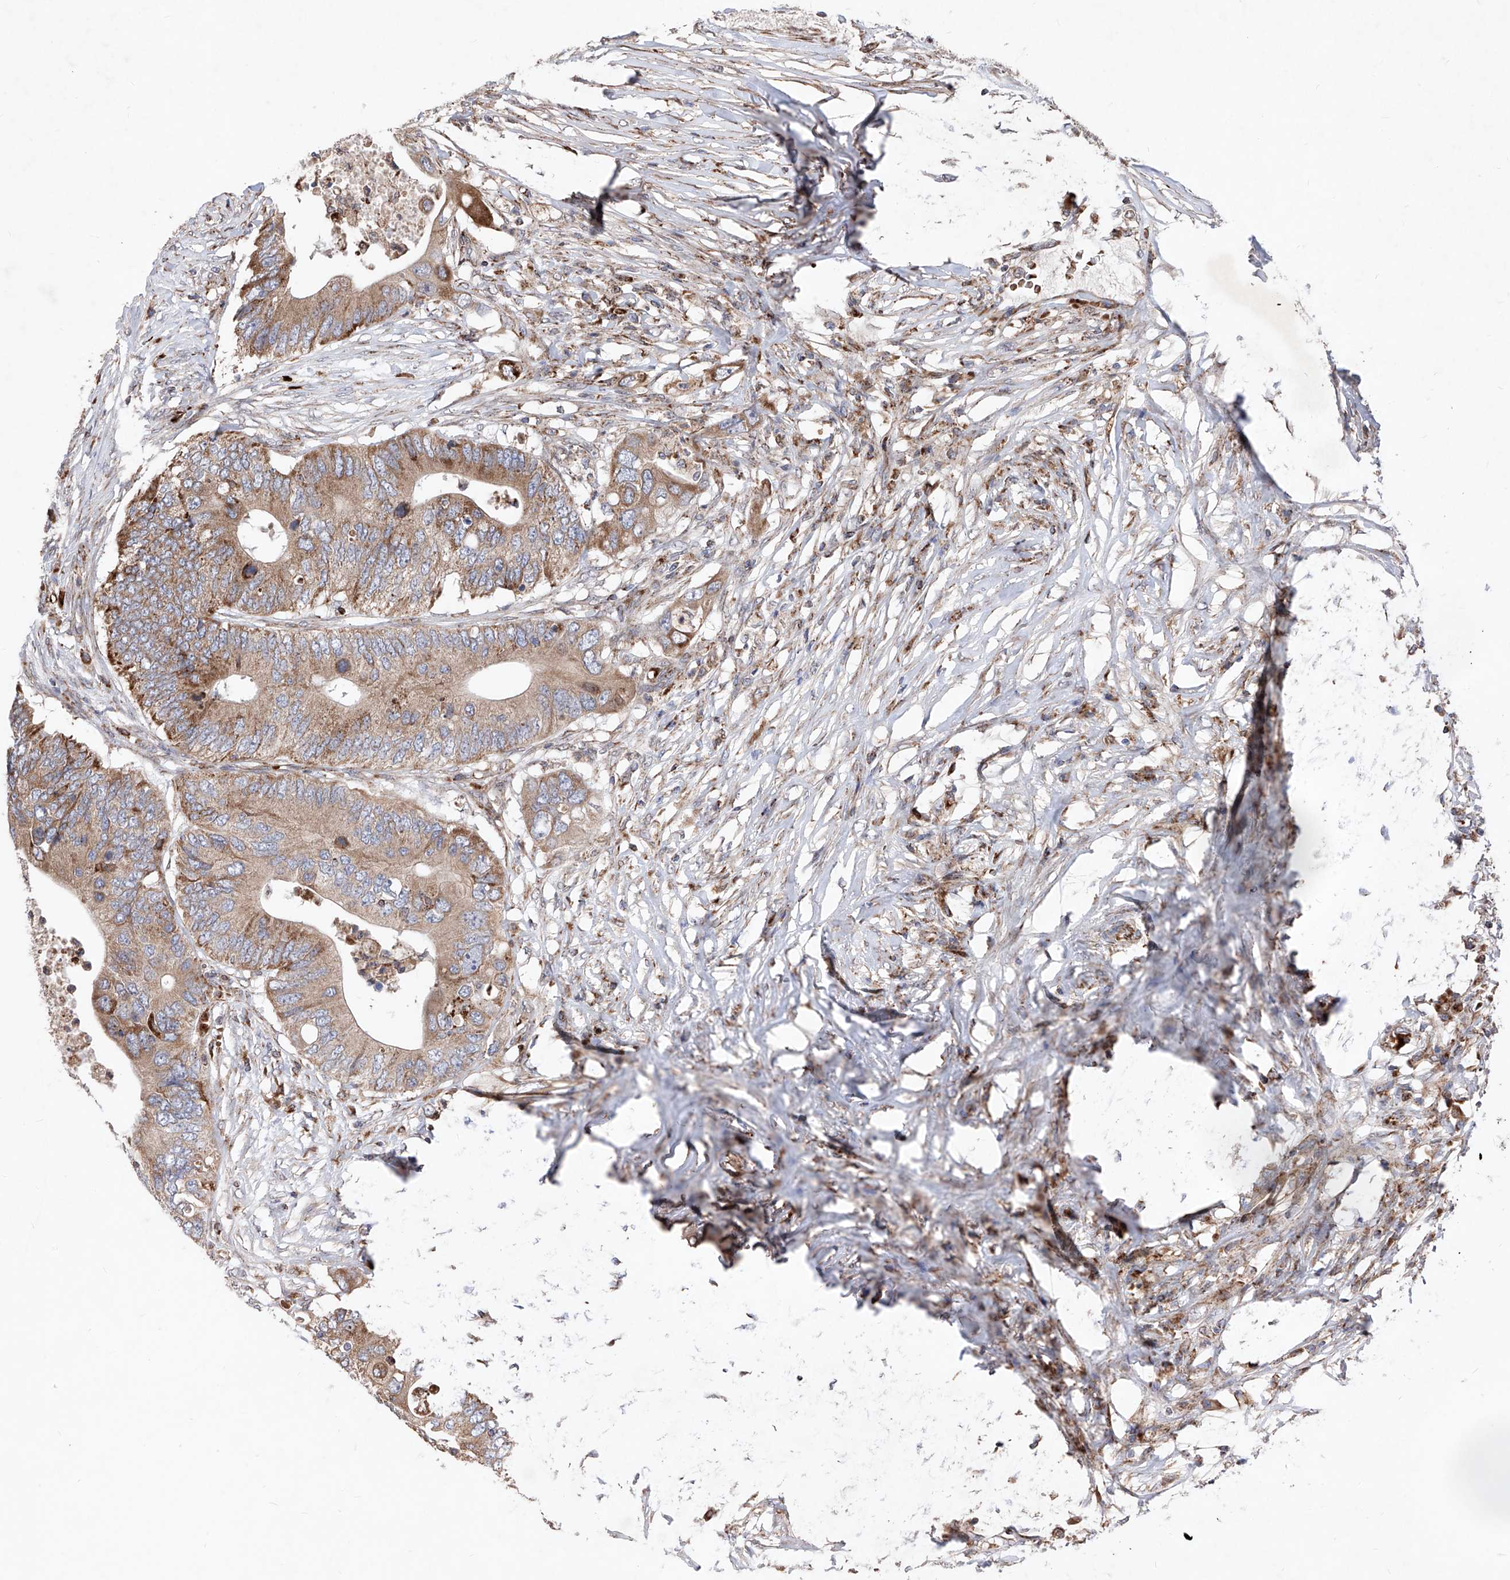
{"staining": {"intensity": "moderate", "quantity": ">75%", "location": "cytoplasmic/membranous"}, "tissue": "colorectal cancer", "cell_type": "Tumor cells", "image_type": "cancer", "snomed": [{"axis": "morphology", "description": "Adenocarcinoma, NOS"}, {"axis": "topography", "description": "Colon"}], "caption": "Colorectal cancer stained with a brown dye displays moderate cytoplasmic/membranous positive staining in approximately >75% of tumor cells.", "gene": "SEMA6A", "patient": {"sex": "male", "age": 71}}